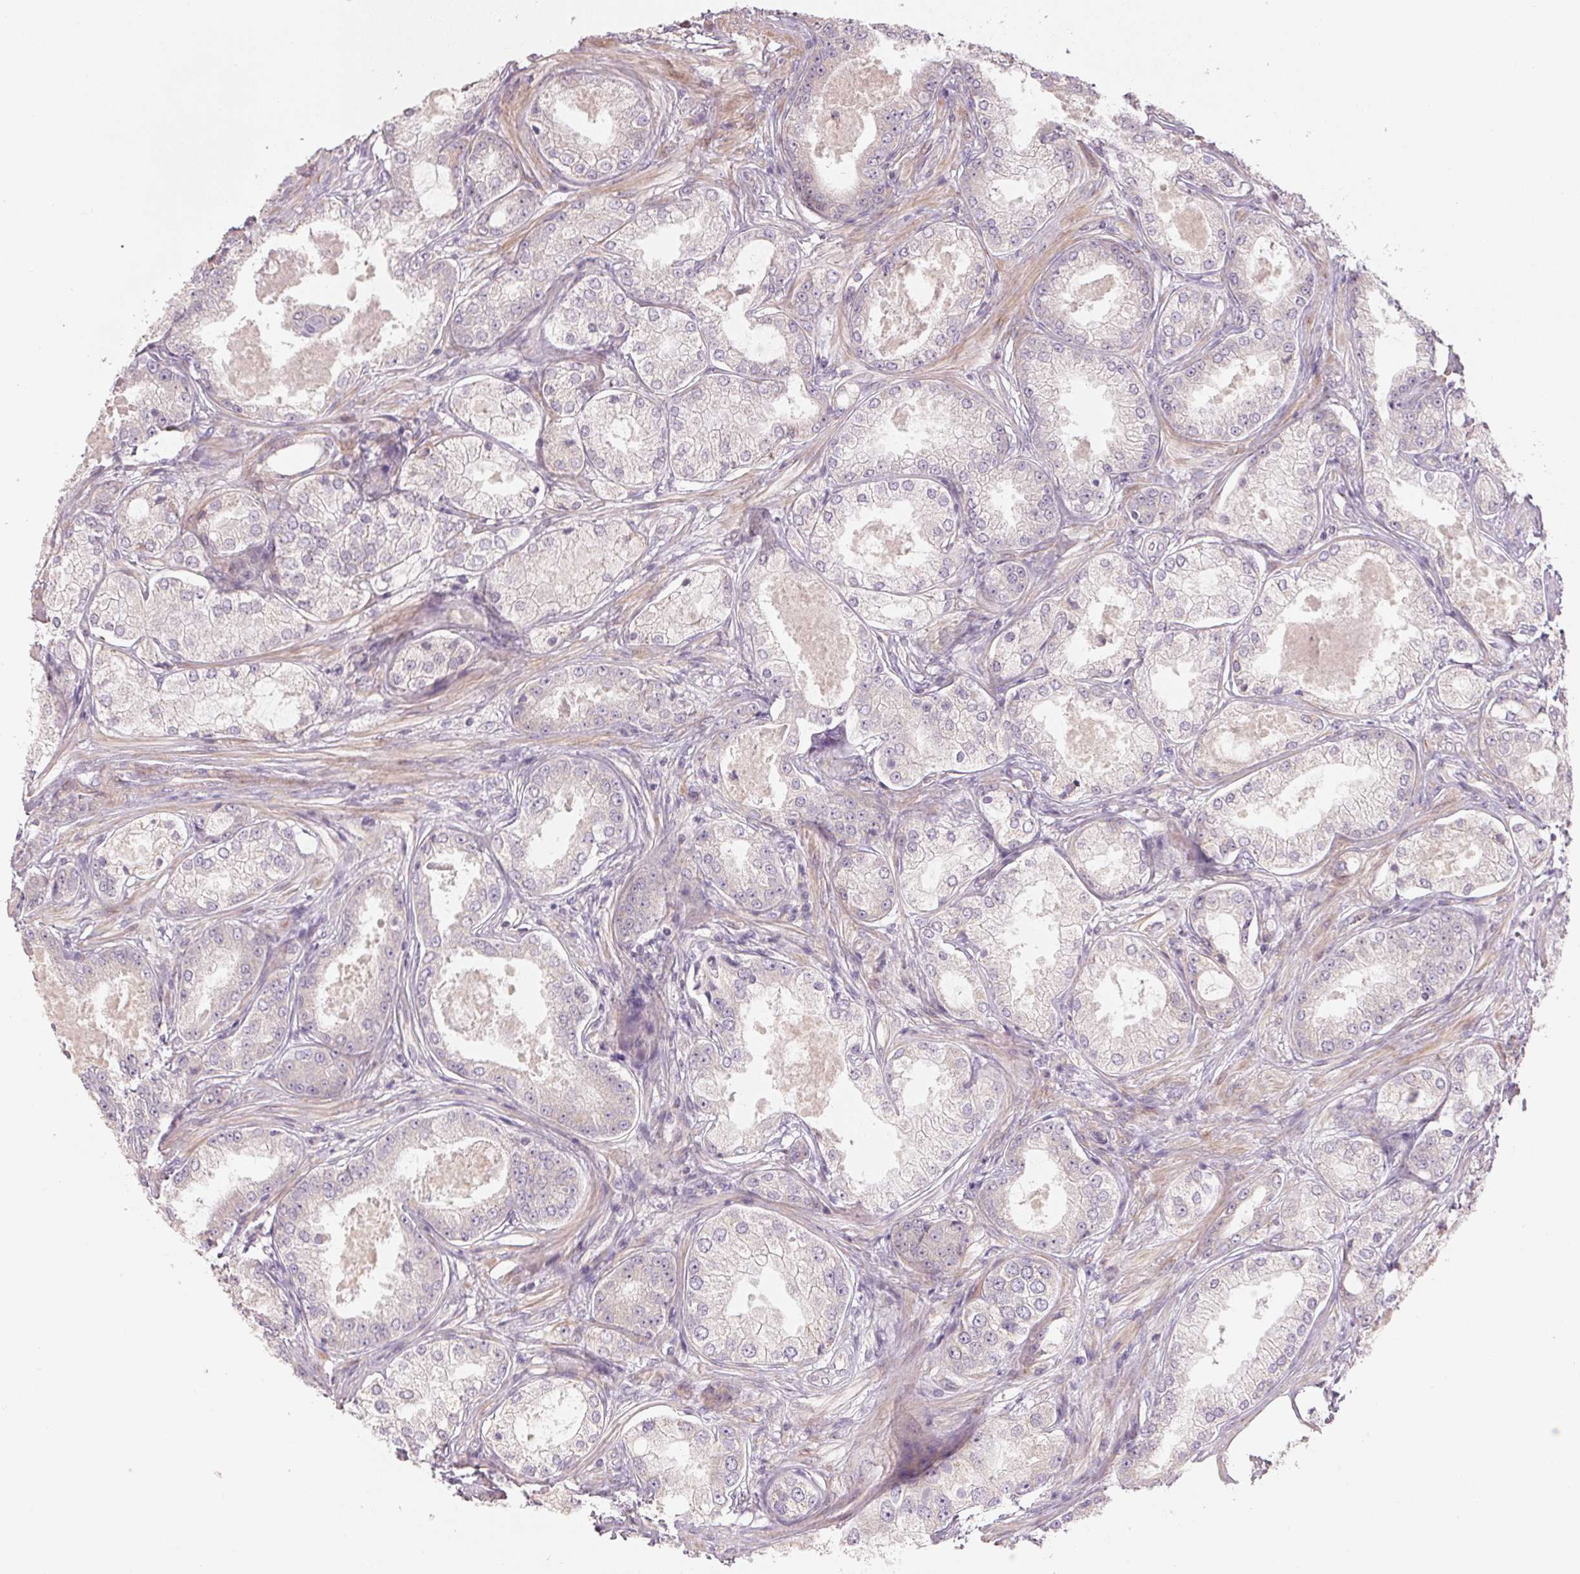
{"staining": {"intensity": "negative", "quantity": "none", "location": "none"}, "tissue": "prostate cancer", "cell_type": "Tumor cells", "image_type": "cancer", "snomed": [{"axis": "morphology", "description": "Adenocarcinoma, Low grade"}, {"axis": "topography", "description": "Prostate"}], "caption": "Photomicrograph shows no significant protein staining in tumor cells of low-grade adenocarcinoma (prostate). Brightfield microscopy of immunohistochemistry stained with DAB (3,3'-diaminobenzidine) (brown) and hematoxylin (blue), captured at high magnification.", "gene": "BLOC1S2", "patient": {"sex": "male", "age": 68}}